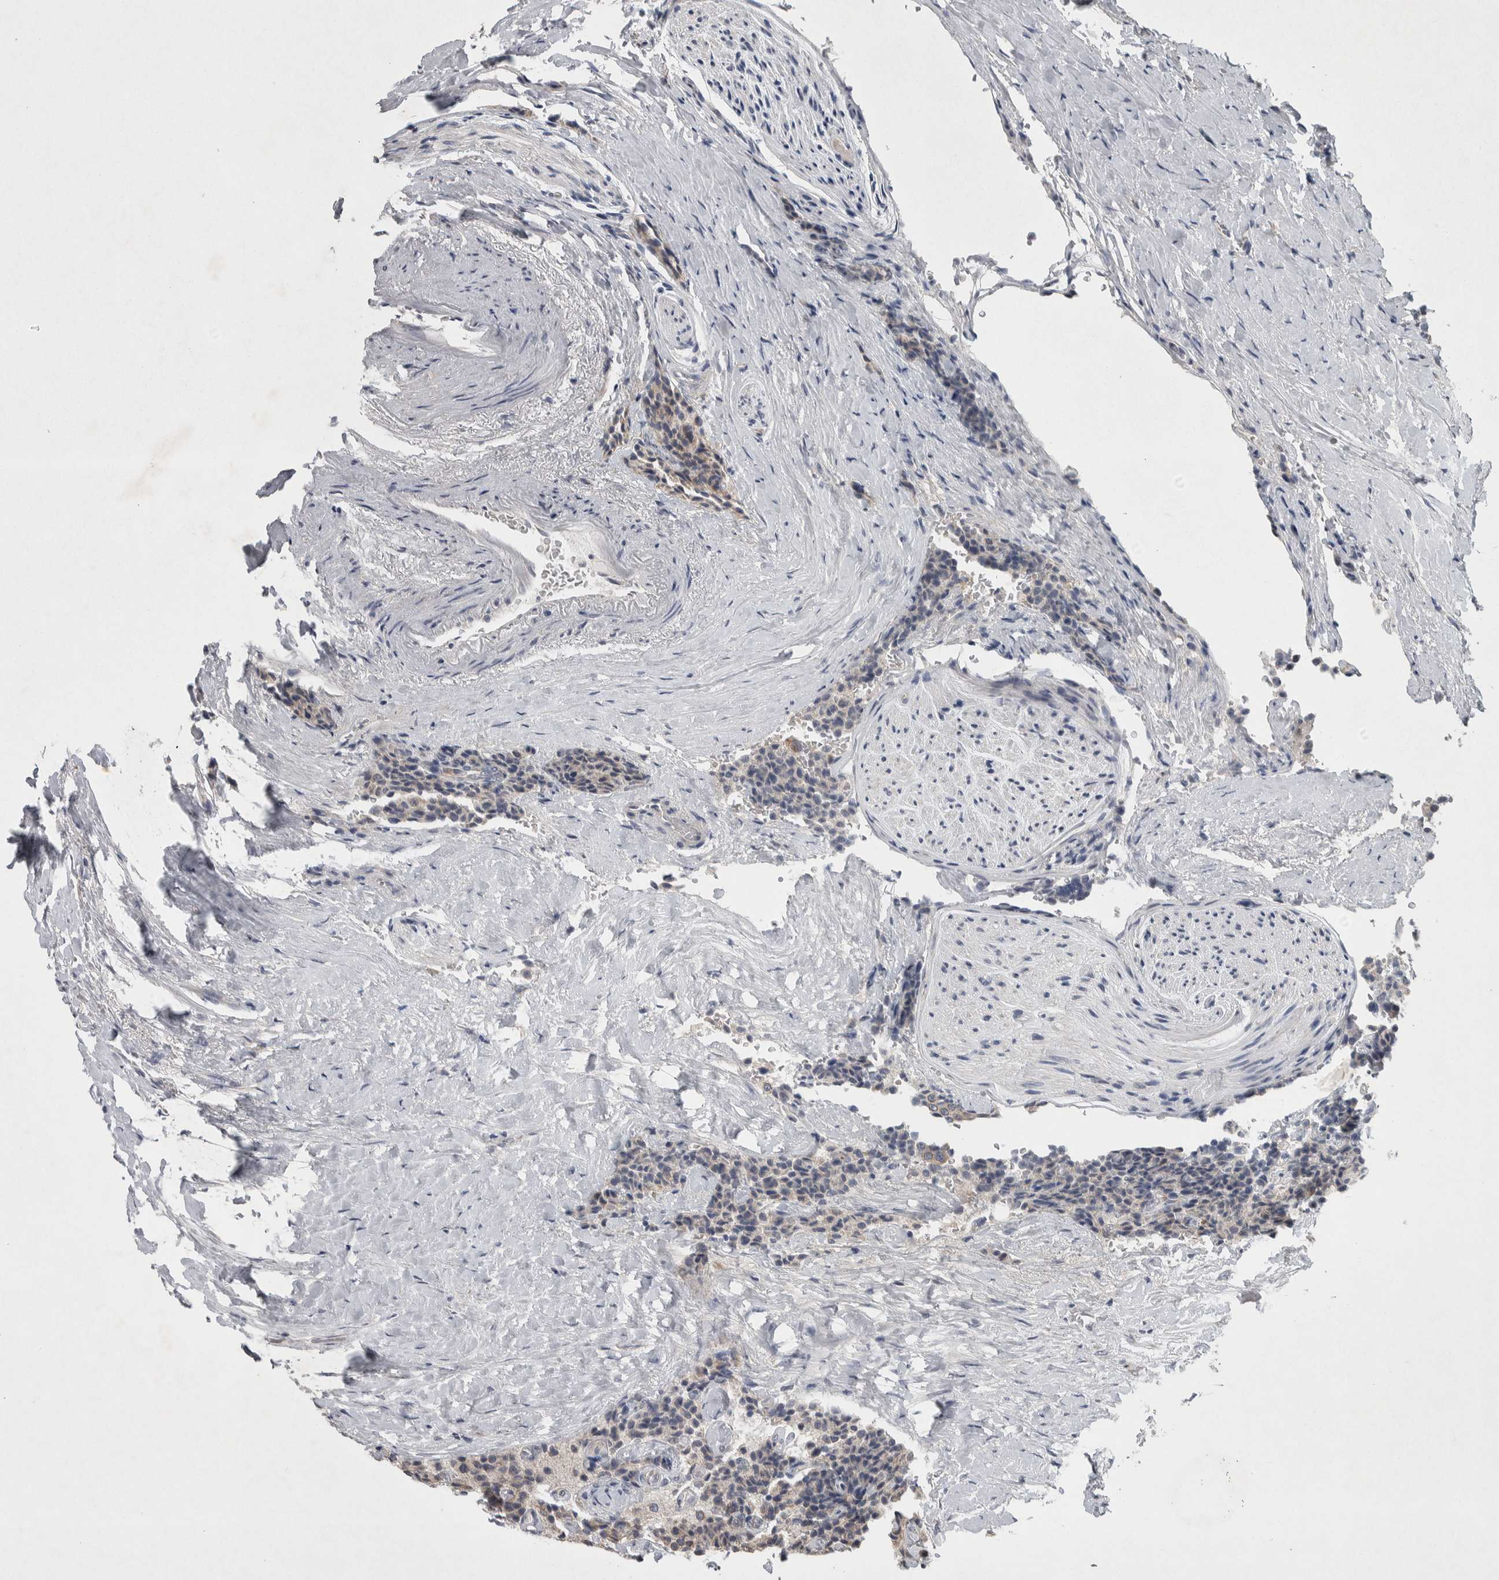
{"staining": {"intensity": "negative", "quantity": "none", "location": "none"}, "tissue": "carcinoid", "cell_type": "Tumor cells", "image_type": "cancer", "snomed": [{"axis": "morphology", "description": "Carcinoid, malignant, NOS"}, {"axis": "topography", "description": "Colon"}], "caption": "Immunohistochemistry (IHC) micrograph of neoplastic tissue: malignant carcinoid stained with DAB (3,3'-diaminobenzidine) demonstrates no significant protein positivity in tumor cells. The staining is performed using DAB brown chromogen with nuclei counter-stained in using hematoxylin.", "gene": "SRP68", "patient": {"sex": "female", "age": 61}}